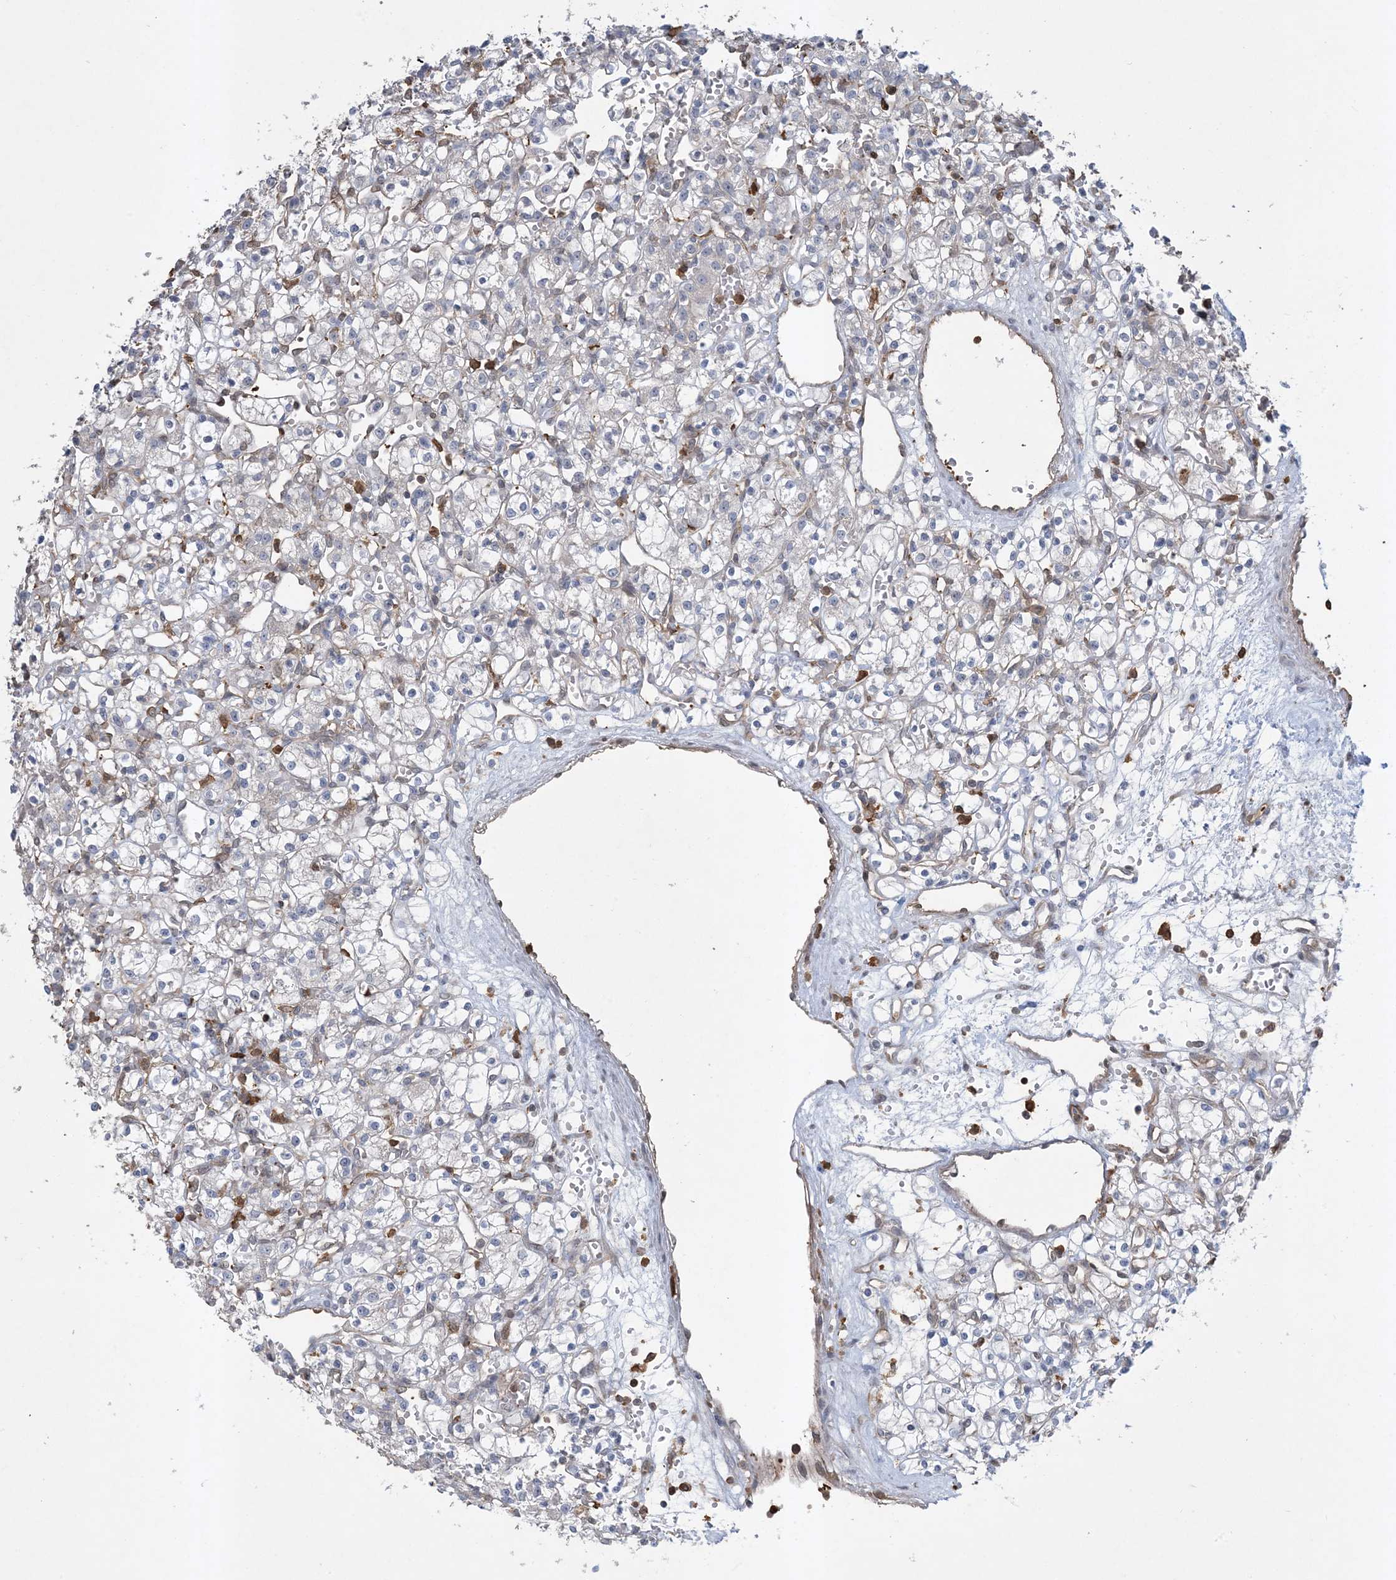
{"staining": {"intensity": "negative", "quantity": "none", "location": "none"}, "tissue": "renal cancer", "cell_type": "Tumor cells", "image_type": "cancer", "snomed": [{"axis": "morphology", "description": "Adenocarcinoma, NOS"}, {"axis": "topography", "description": "Kidney"}], "caption": "Tumor cells are negative for protein expression in human renal adenocarcinoma. (Immunohistochemistry, brightfield microscopy, high magnification).", "gene": "TMSB4X", "patient": {"sex": "female", "age": 59}}